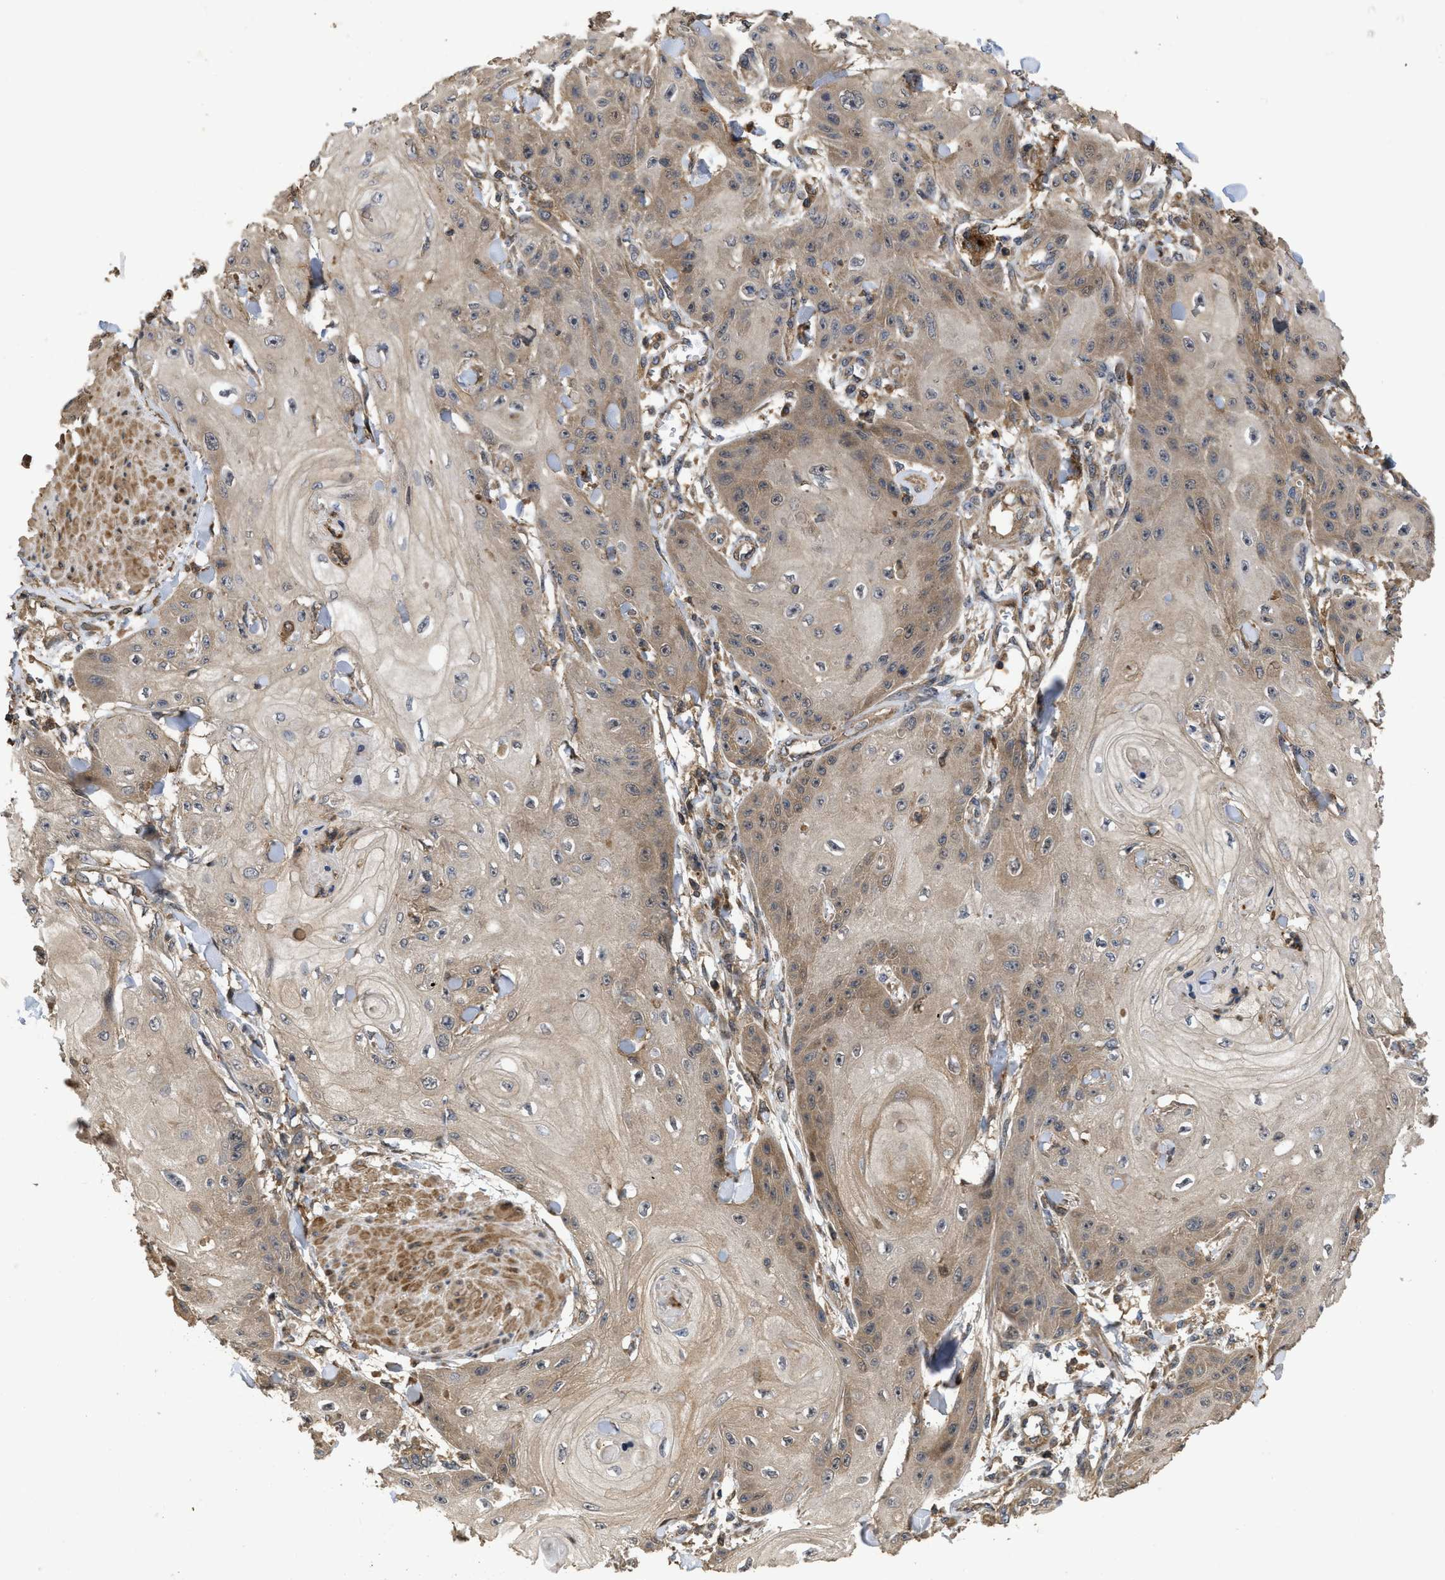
{"staining": {"intensity": "moderate", "quantity": "<25%", "location": "cytoplasmic/membranous,nuclear"}, "tissue": "skin cancer", "cell_type": "Tumor cells", "image_type": "cancer", "snomed": [{"axis": "morphology", "description": "Squamous cell carcinoma, NOS"}, {"axis": "topography", "description": "Skin"}], "caption": "An image of human skin squamous cell carcinoma stained for a protein exhibits moderate cytoplasmic/membranous and nuclear brown staining in tumor cells.", "gene": "CBR3", "patient": {"sex": "male", "age": 74}}